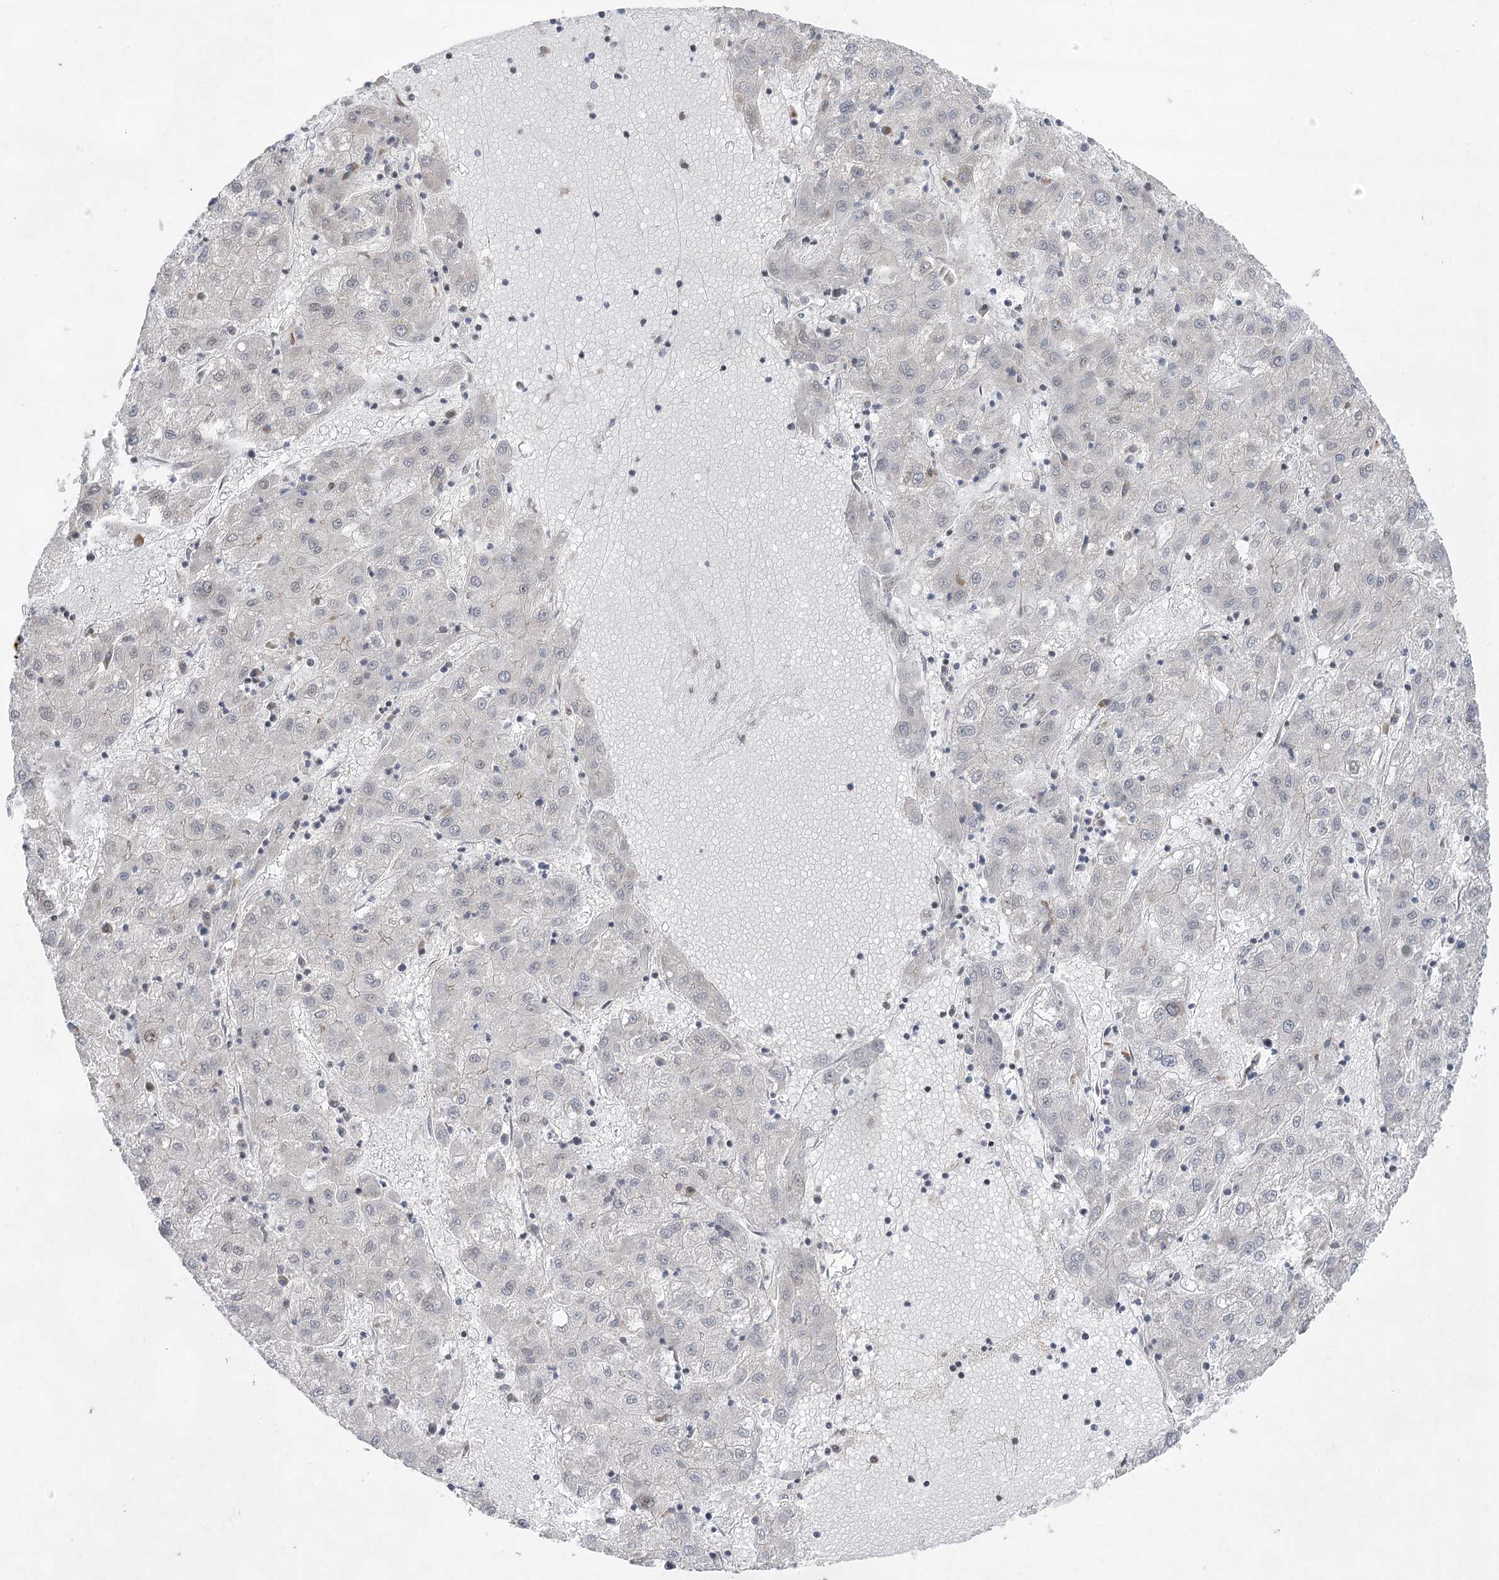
{"staining": {"intensity": "negative", "quantity": "none", "location": "none"}, "tissue": "liver cancer", "cell_type": "Tumor cells", "image_type": "cancer", "snomed": [{"axis": "morphology", "description": "Carcinoma, Hepatocellular, NOS"}, {"axis": "topography", "description": "Liver"}], "caption": "A micrograph of human liver cancer (hepatocellular carcinoma) is negative for staining in tumor cells.", "gene": "ZCCHC8", "patient": {"sex": "male", "age": 72}}